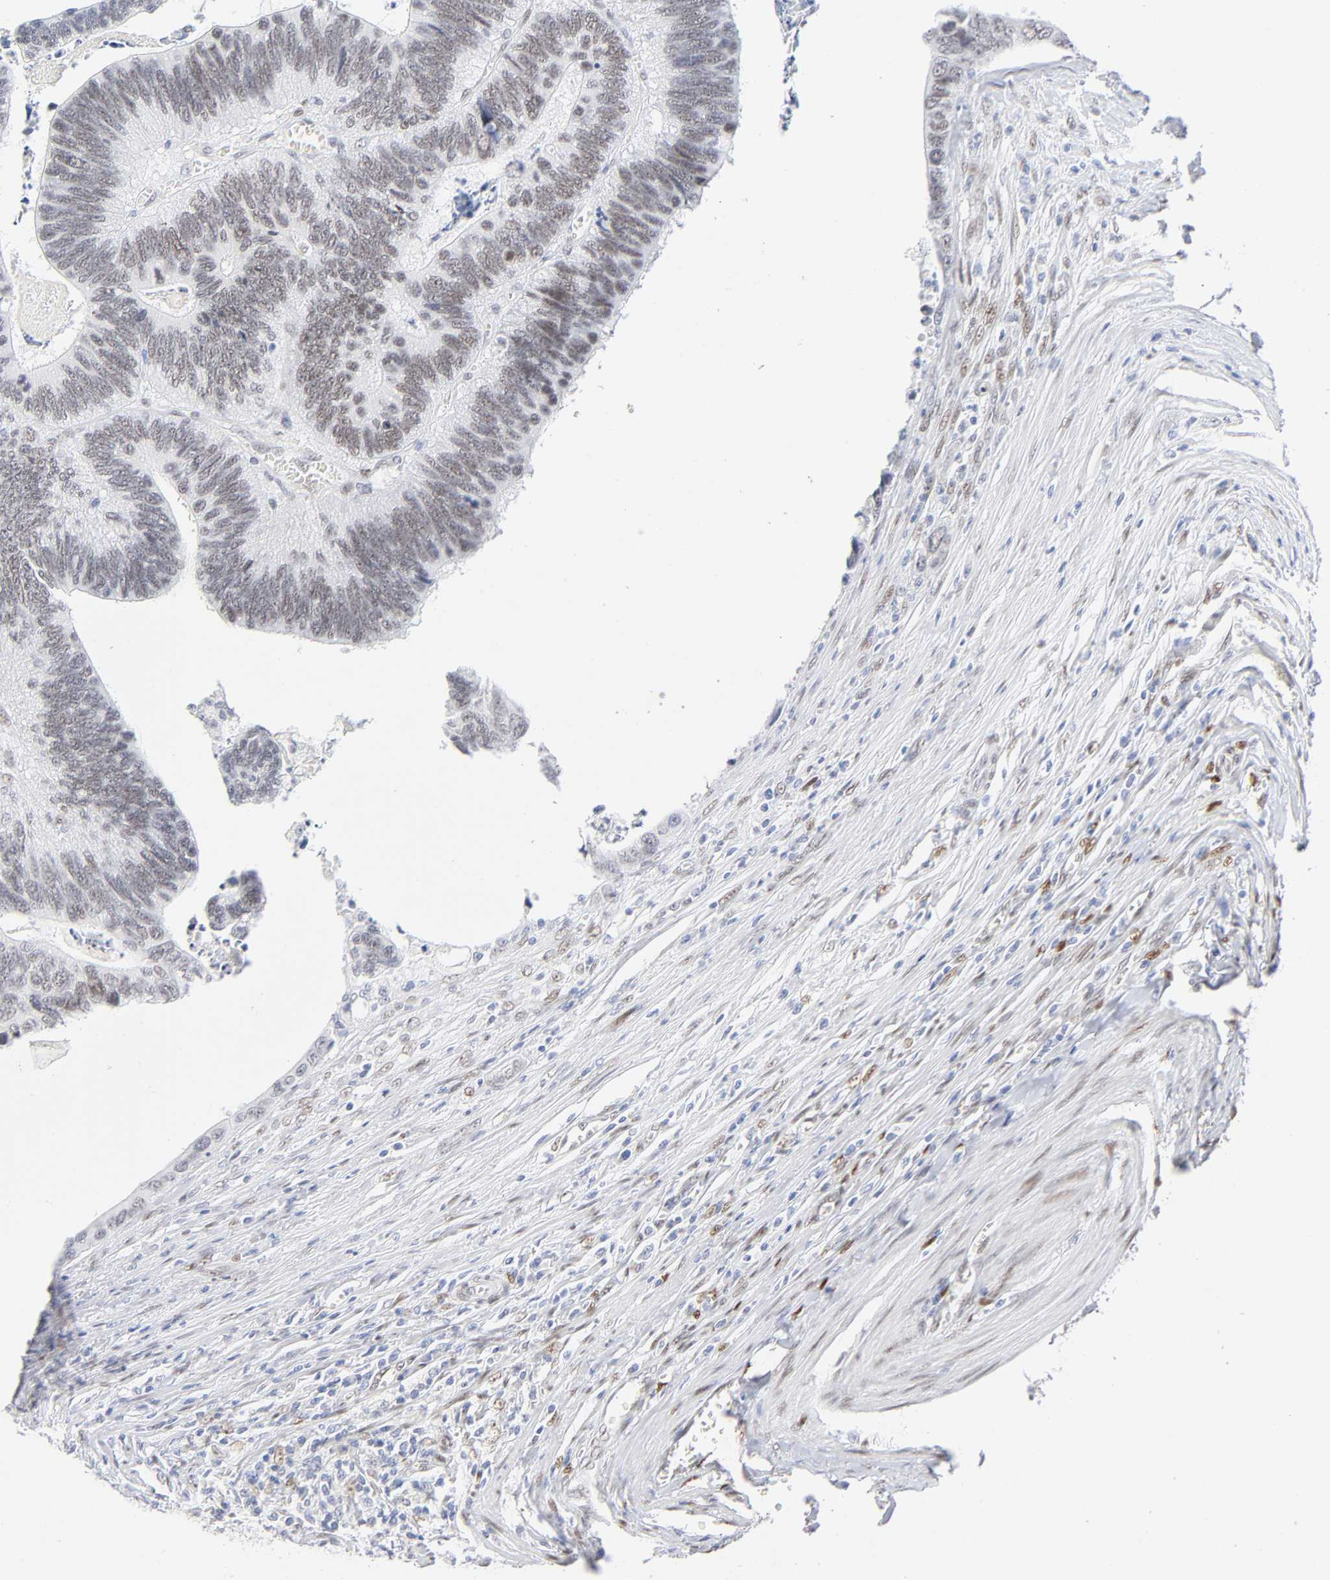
{"staining": {"intensity": "weak", "quantity": ">75%", "location": "nuclear"}, "tissue": "colorectal cancer", "cell_type": "Tumor cells", "image_type": "cancer", "snomed": [{"axis": "morphology", "description": "Adenocarcinoma, NOS"}, {"axis": "topography", "description": "Colon"}], "caption": "This photomicrograph shows immunohistochemistry staining of human adenocarcinoma (colorectal), with low weak nuclear positivity in approximately >75% of tumor cells.", "gene": "NFIC", "patient": {"sex": "male", "age": 72}}